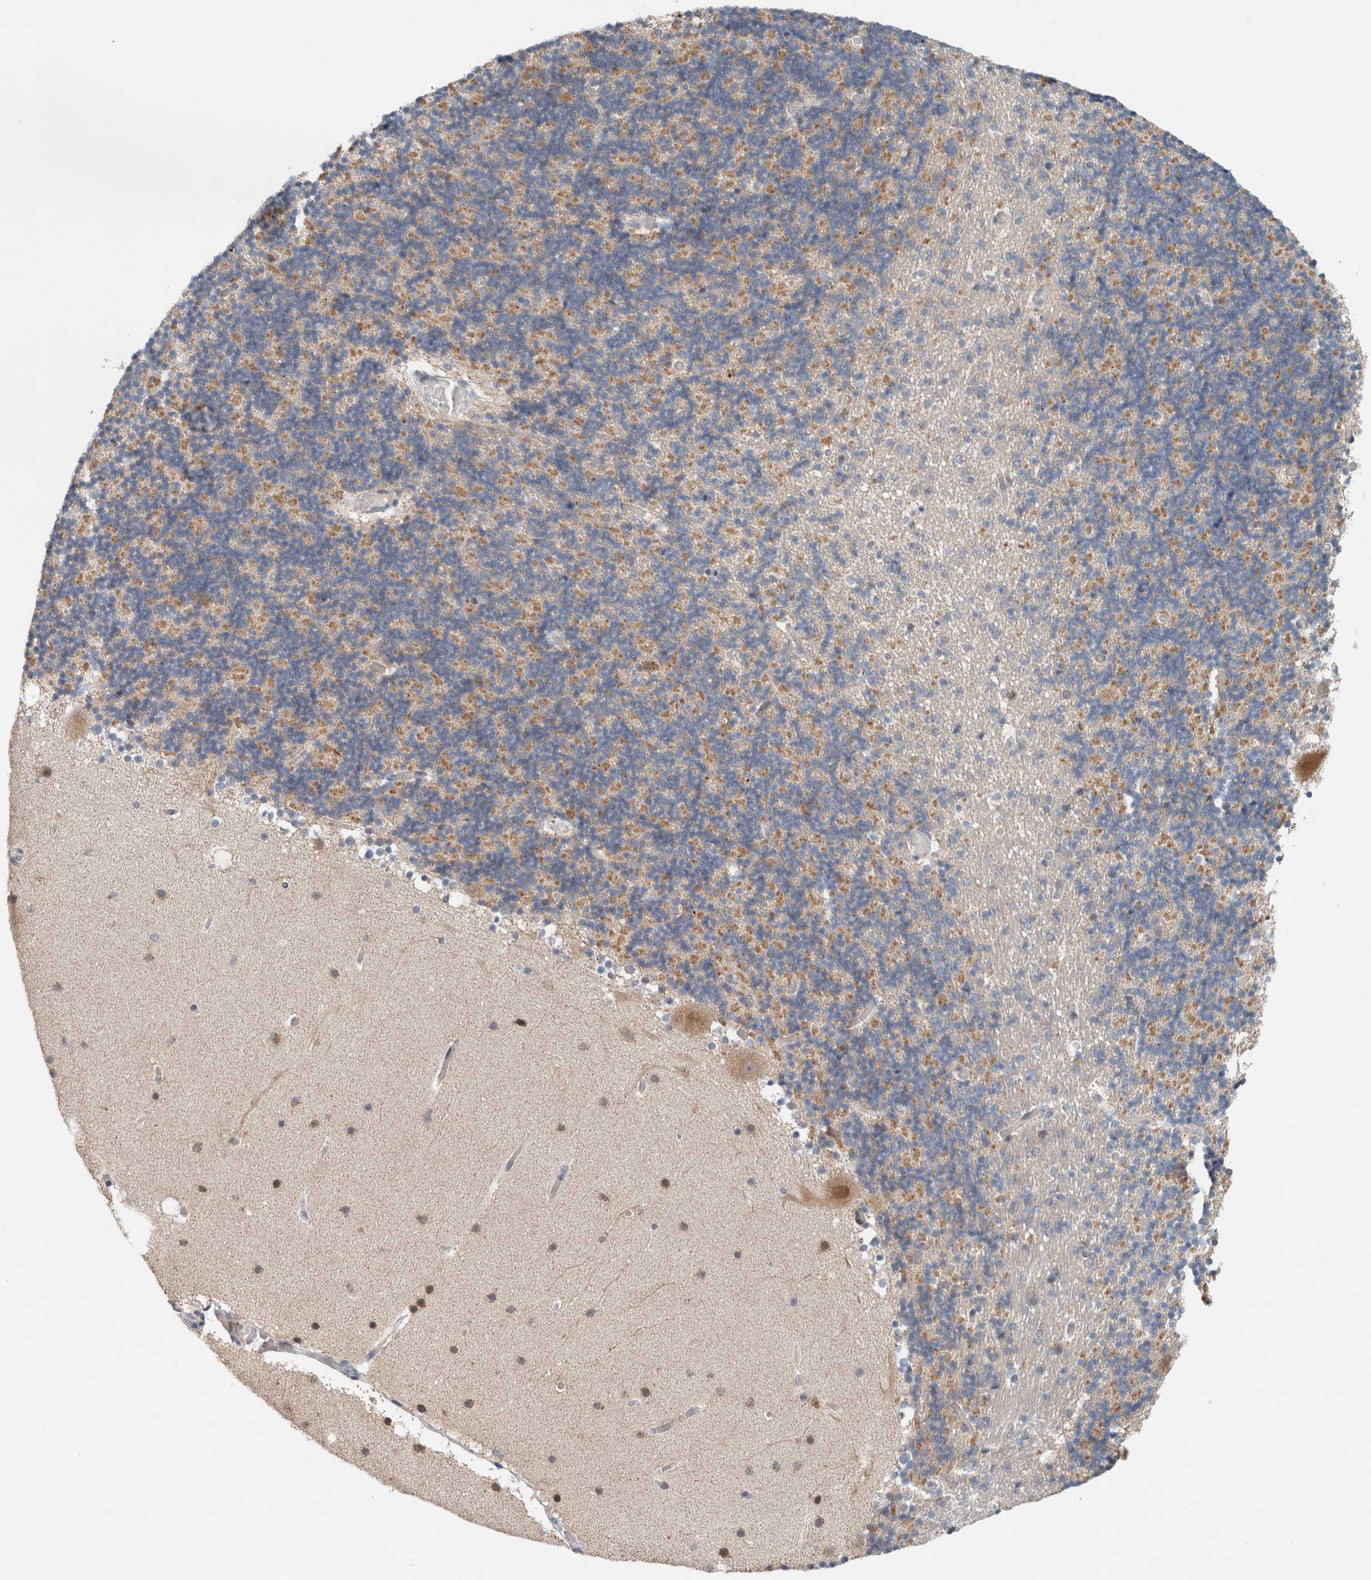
{"staining": {"intensity": "moderate", "quantity": "25%-75%", "location": "cytoplasmic/membranous"}, "tissue": "cerebellum", "cell_type": "Cells in granular layer", "image_type": "normal", "snomed": [{"axis": "morphology", "description": "Normal tissue, NOS"}, {"axis": "topography", "description": "Cerebellum"}], "caption": "DAB immunohistochemical staining of normal human cerebellum displays moderate cytoplasmic/membranous protein positivity in about 25%-75% of cells in granular layer. (DAB IHC with brightfield microscopy, high magnification).", "gene": "CRAT", "patient": {"sex": "male", "age": 57}}